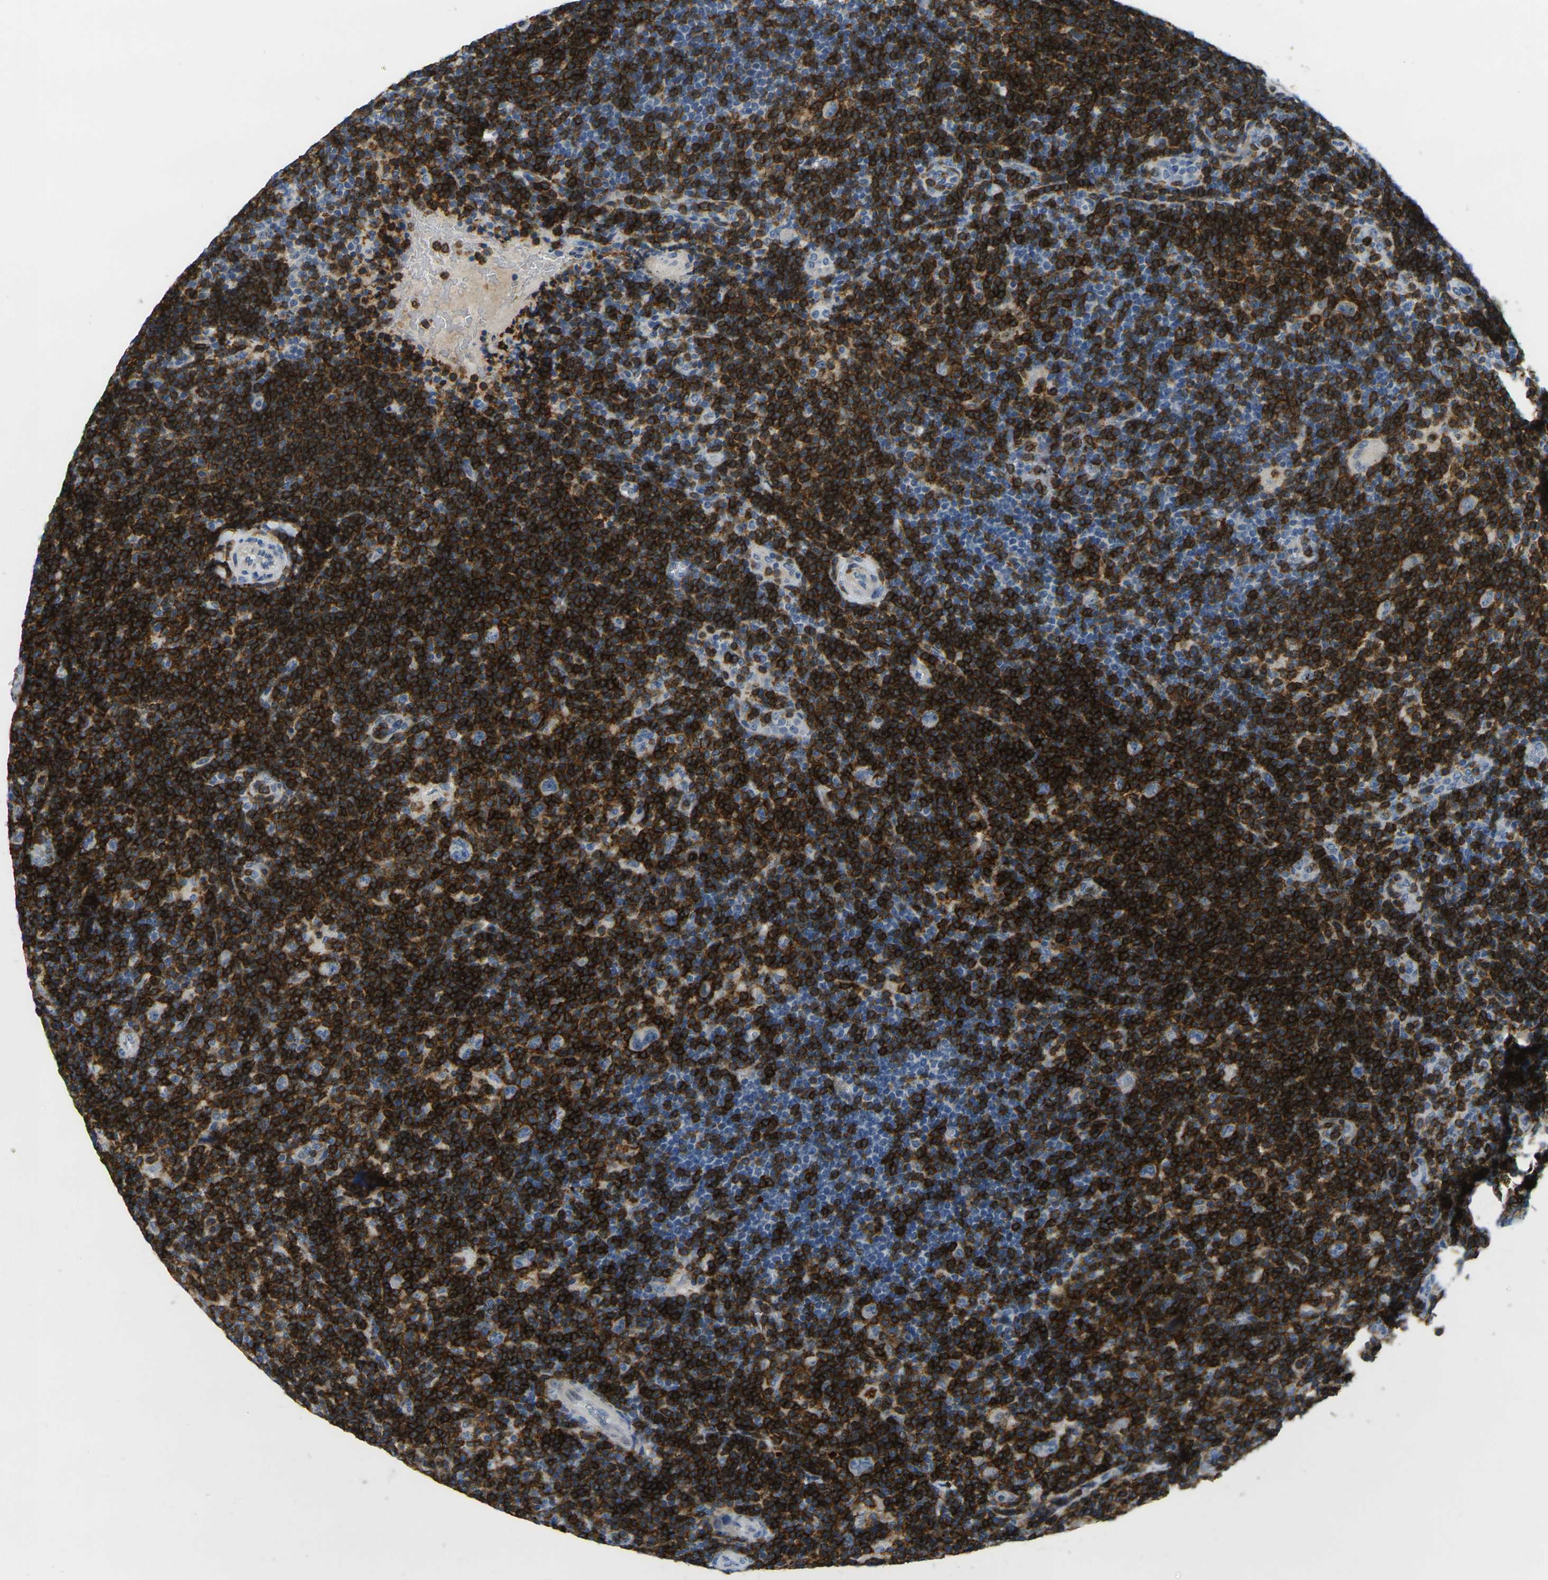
{"staining": {"intensity": "negative", "quantity": "none", "location": "none"}, "tissue": "lymphoma", "cell_type": "Tumor cells", "image_type": "cancer", "snomed": [{"axis": "morphology", "description": "Hodgkin's disease, NOS"}, {"axis": "topography", "description": "Lymph node"}], "caption": "Tumor cells are negative for brown protein staining in Hodgkin's disease.", "gene": "CD3D", "patient": {"sex": "female", "age": 57}}